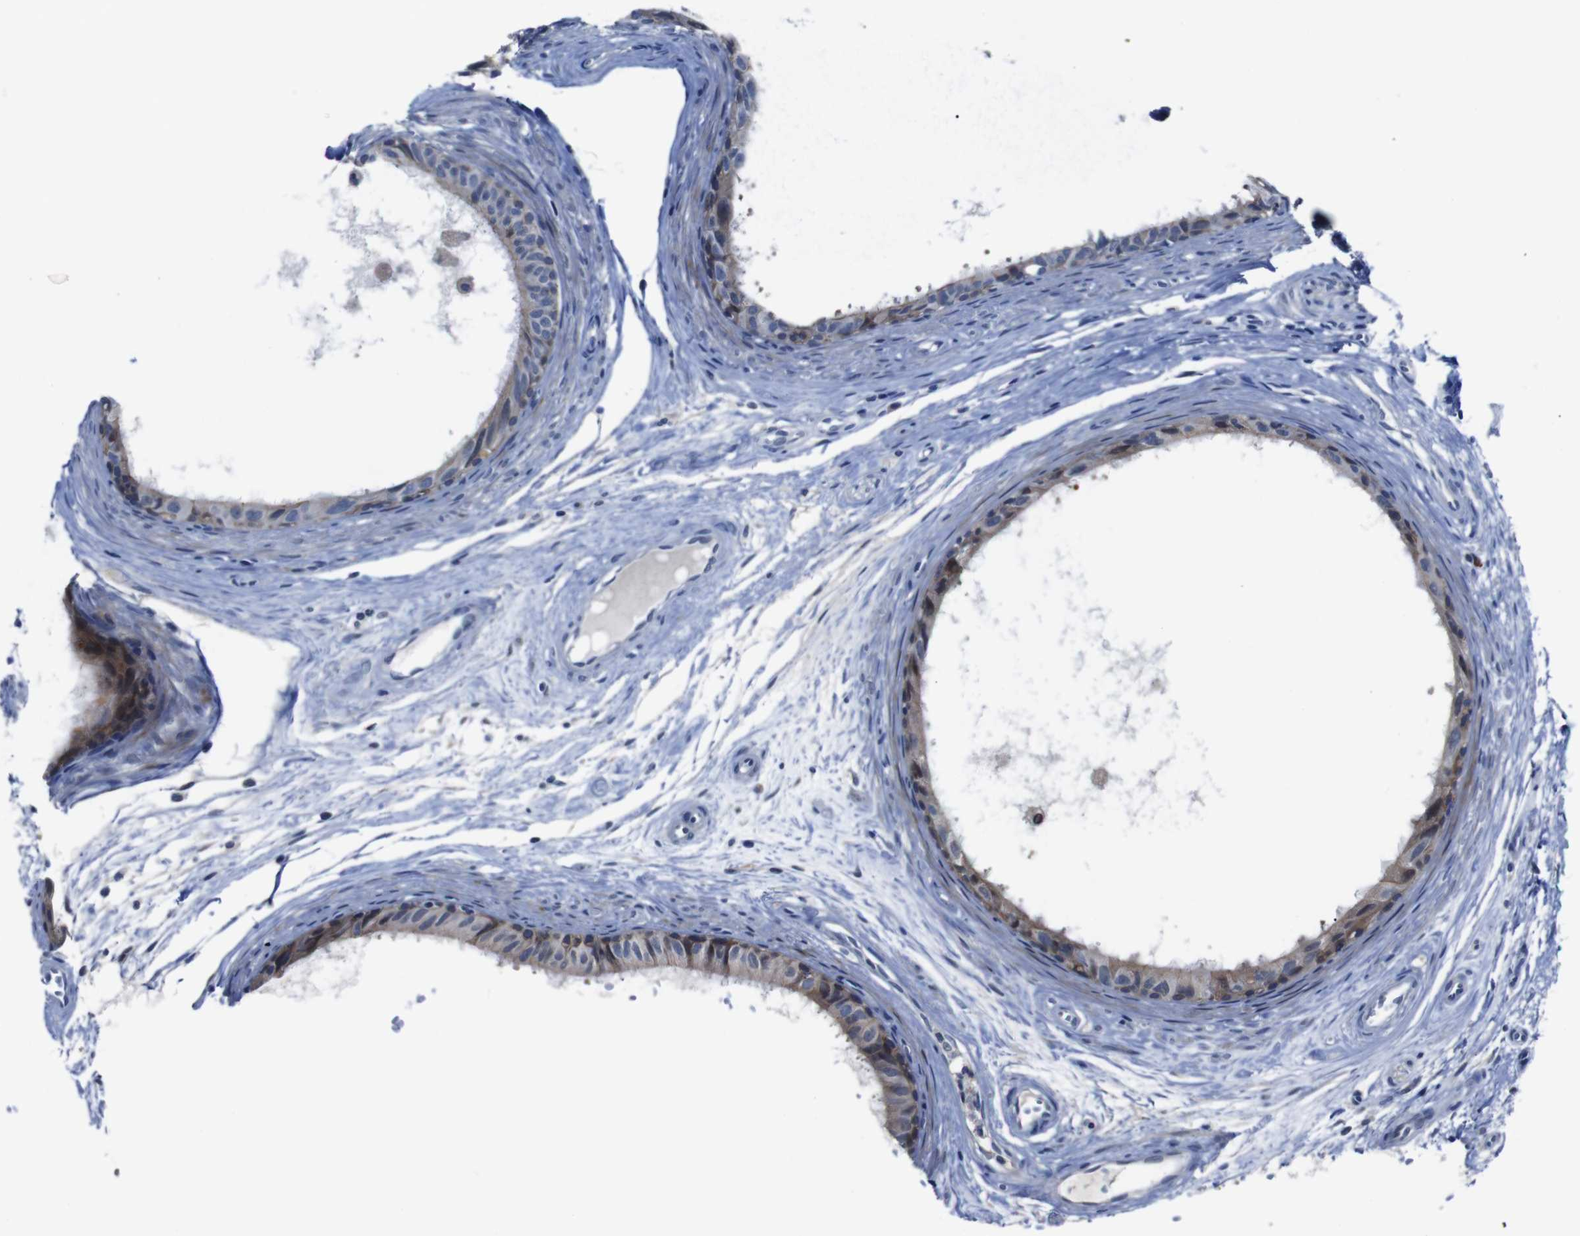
{"staining": {"intensity": "moderate", "quantity": "25%-75%", "location": "cytoplasmic/membranous"}, "tissue": "epididymis", "cell_type": "Glandular cells", "image_type": "normal", "snomed": [{"axis": "morphology", "description": "Normal tissue, NOS"}, {"axis": "morphology", "description": "Inflammation, NOS"}, {"axis": "topography", "description": "Epididymis"}], "caption": "This image reveals IHC staining of benign epididymis, with medium moderate cytoplasmic/membranous staining in approximately 25%-75% of glandular cells.", "gene": "SEMA4B", "patient": {"sex": "male", "age": 85}}